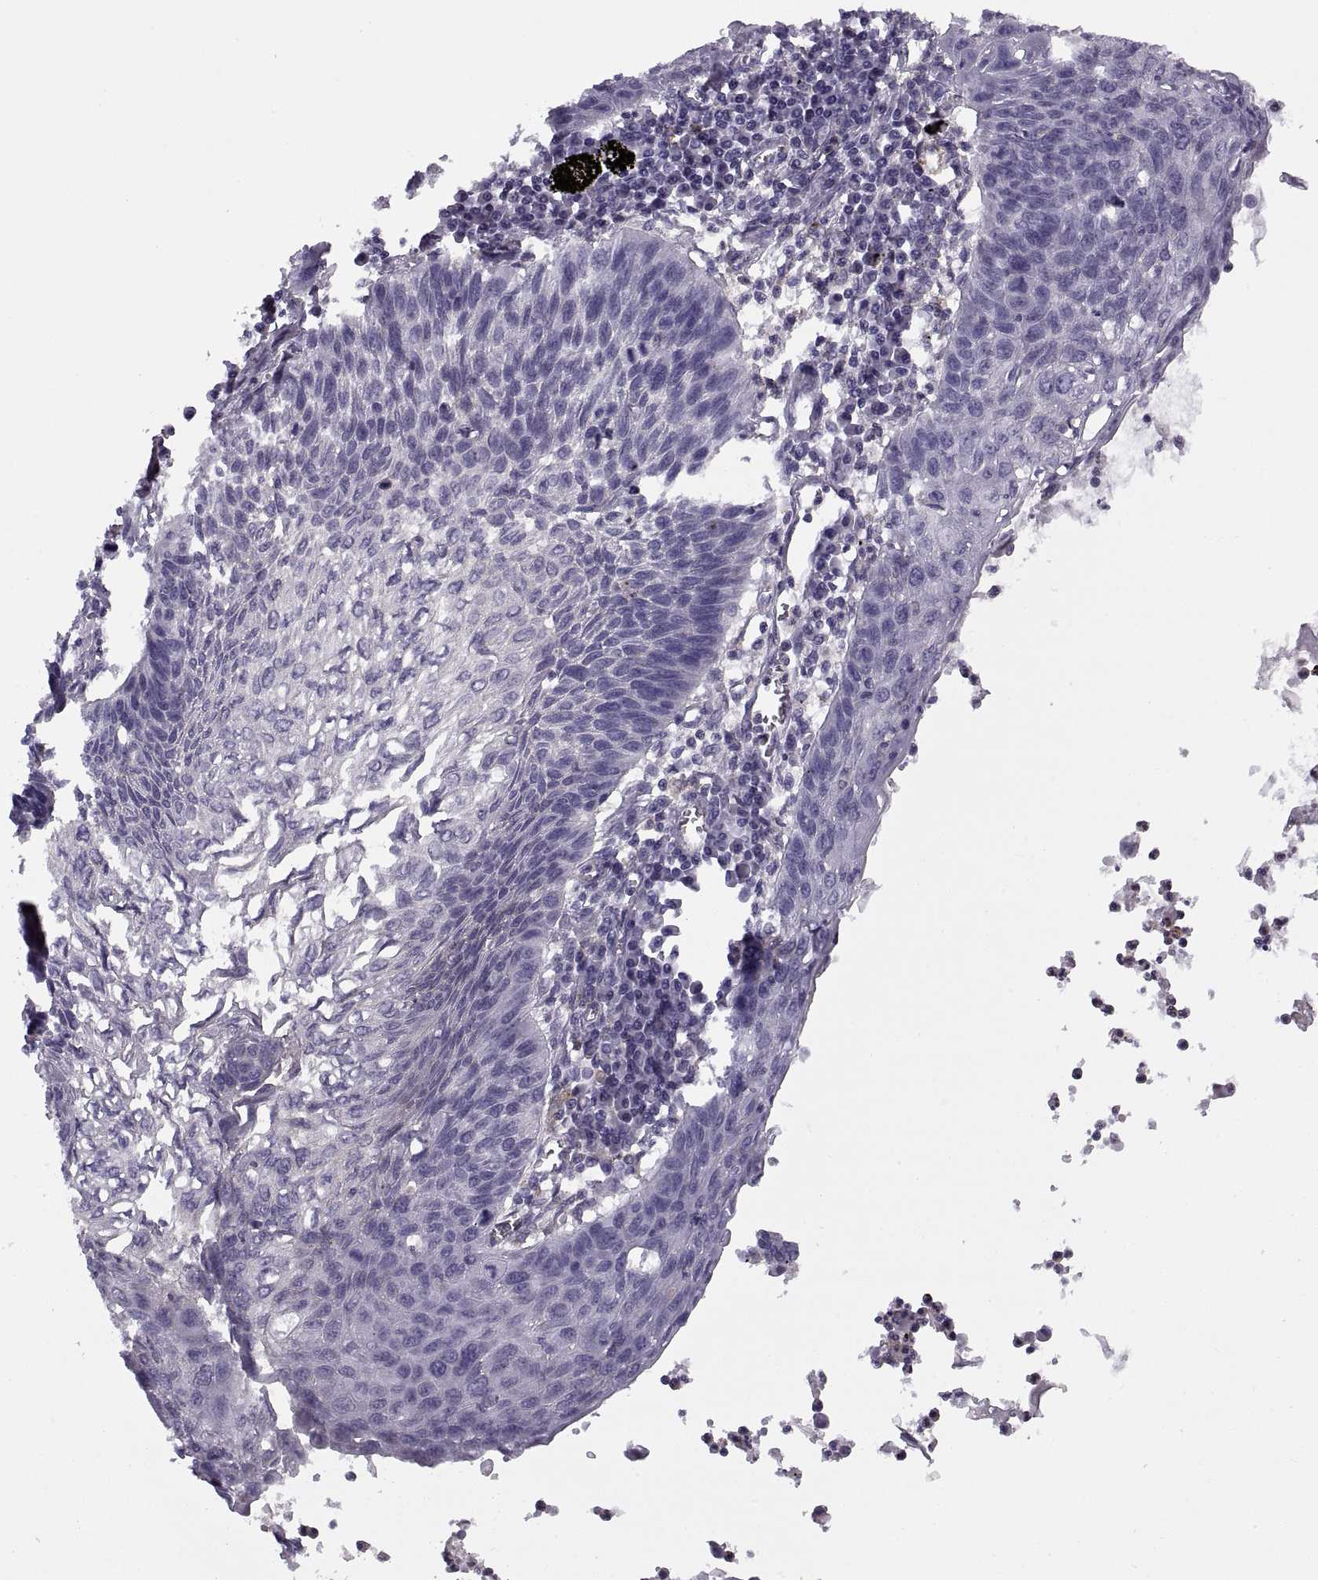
{"staining": {"intensity": "negative", "quantity": "none", "location": "none"}, "tissue": "lung cancer", "cell_type": "Tumor cells", "image_type": "cancer", "snomed": [{"axis": "morphology", "description": "Squamous cell carcinoma, NOS"}, {"axis": "topography", "description": "Lung"}], "caption": "There is no significant staining in tumor cells of lung cancer (squamous cell carcinoma). The staining was performed using DAB to visualize the protein expression in brown, while the nuclei were stained in blue with hematoxylin (Magnification: 20x).", "gene": "RALB", "patient": {"sex": "male", "age": 78}}